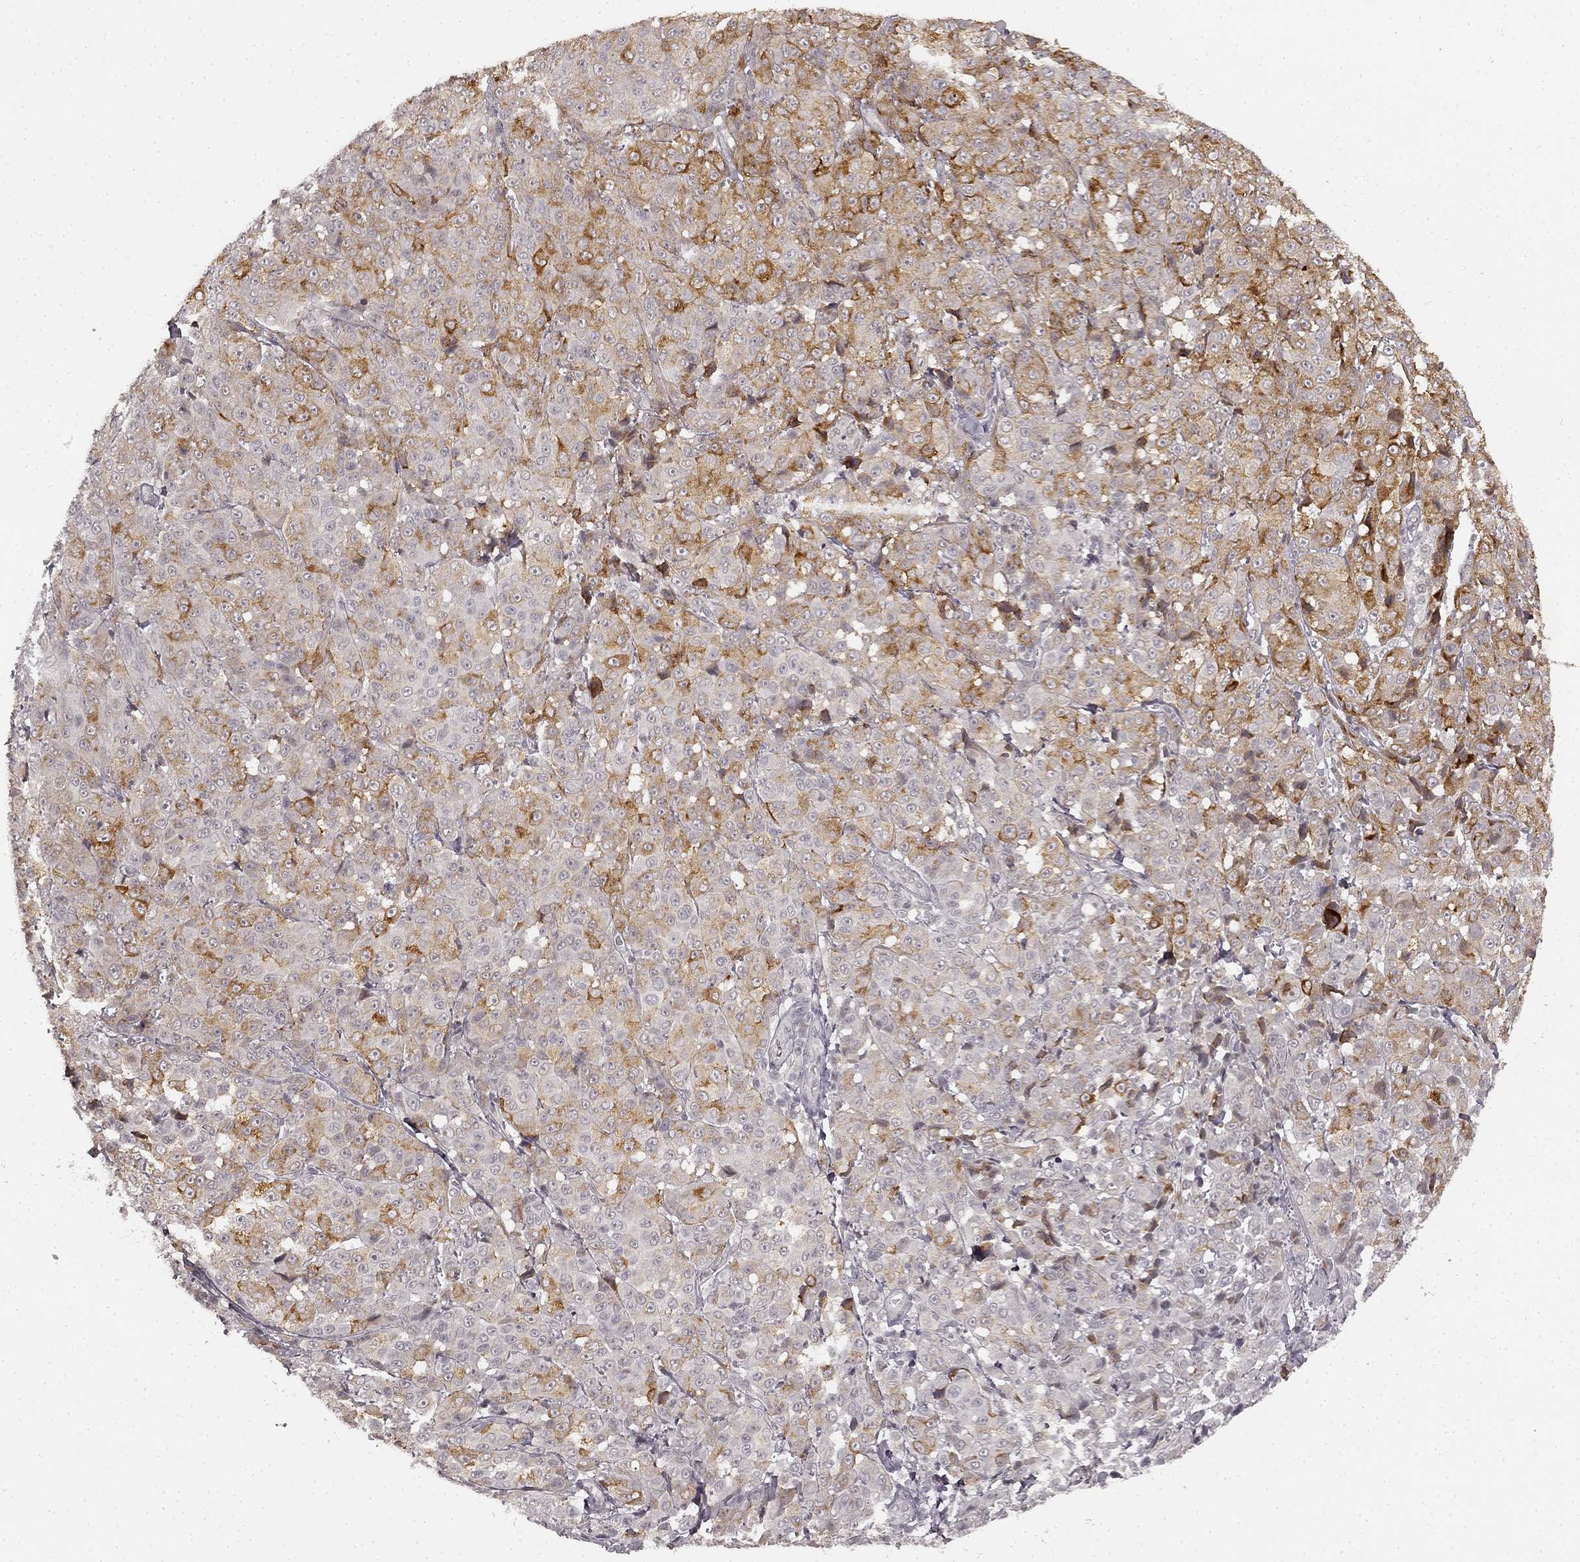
{"staining": {"intensity": "negative", "quantity": "none", "location": "none"}, "tissue": "melanoma", "cell_type": "Tumor cells", "image_type": "cancer", "snomed": [{"axis": "morphology", "description": "Malignant melanoma, NOS"}, {"axis": "topography", "description": "Skin"}], "caption": "IHC micrograph of human malignant melanoma stained for a protein (brown), which exhibits no staining in tumor cells.", "gene": "HCN4", "patient": {"sex": "male", "age": 89}}